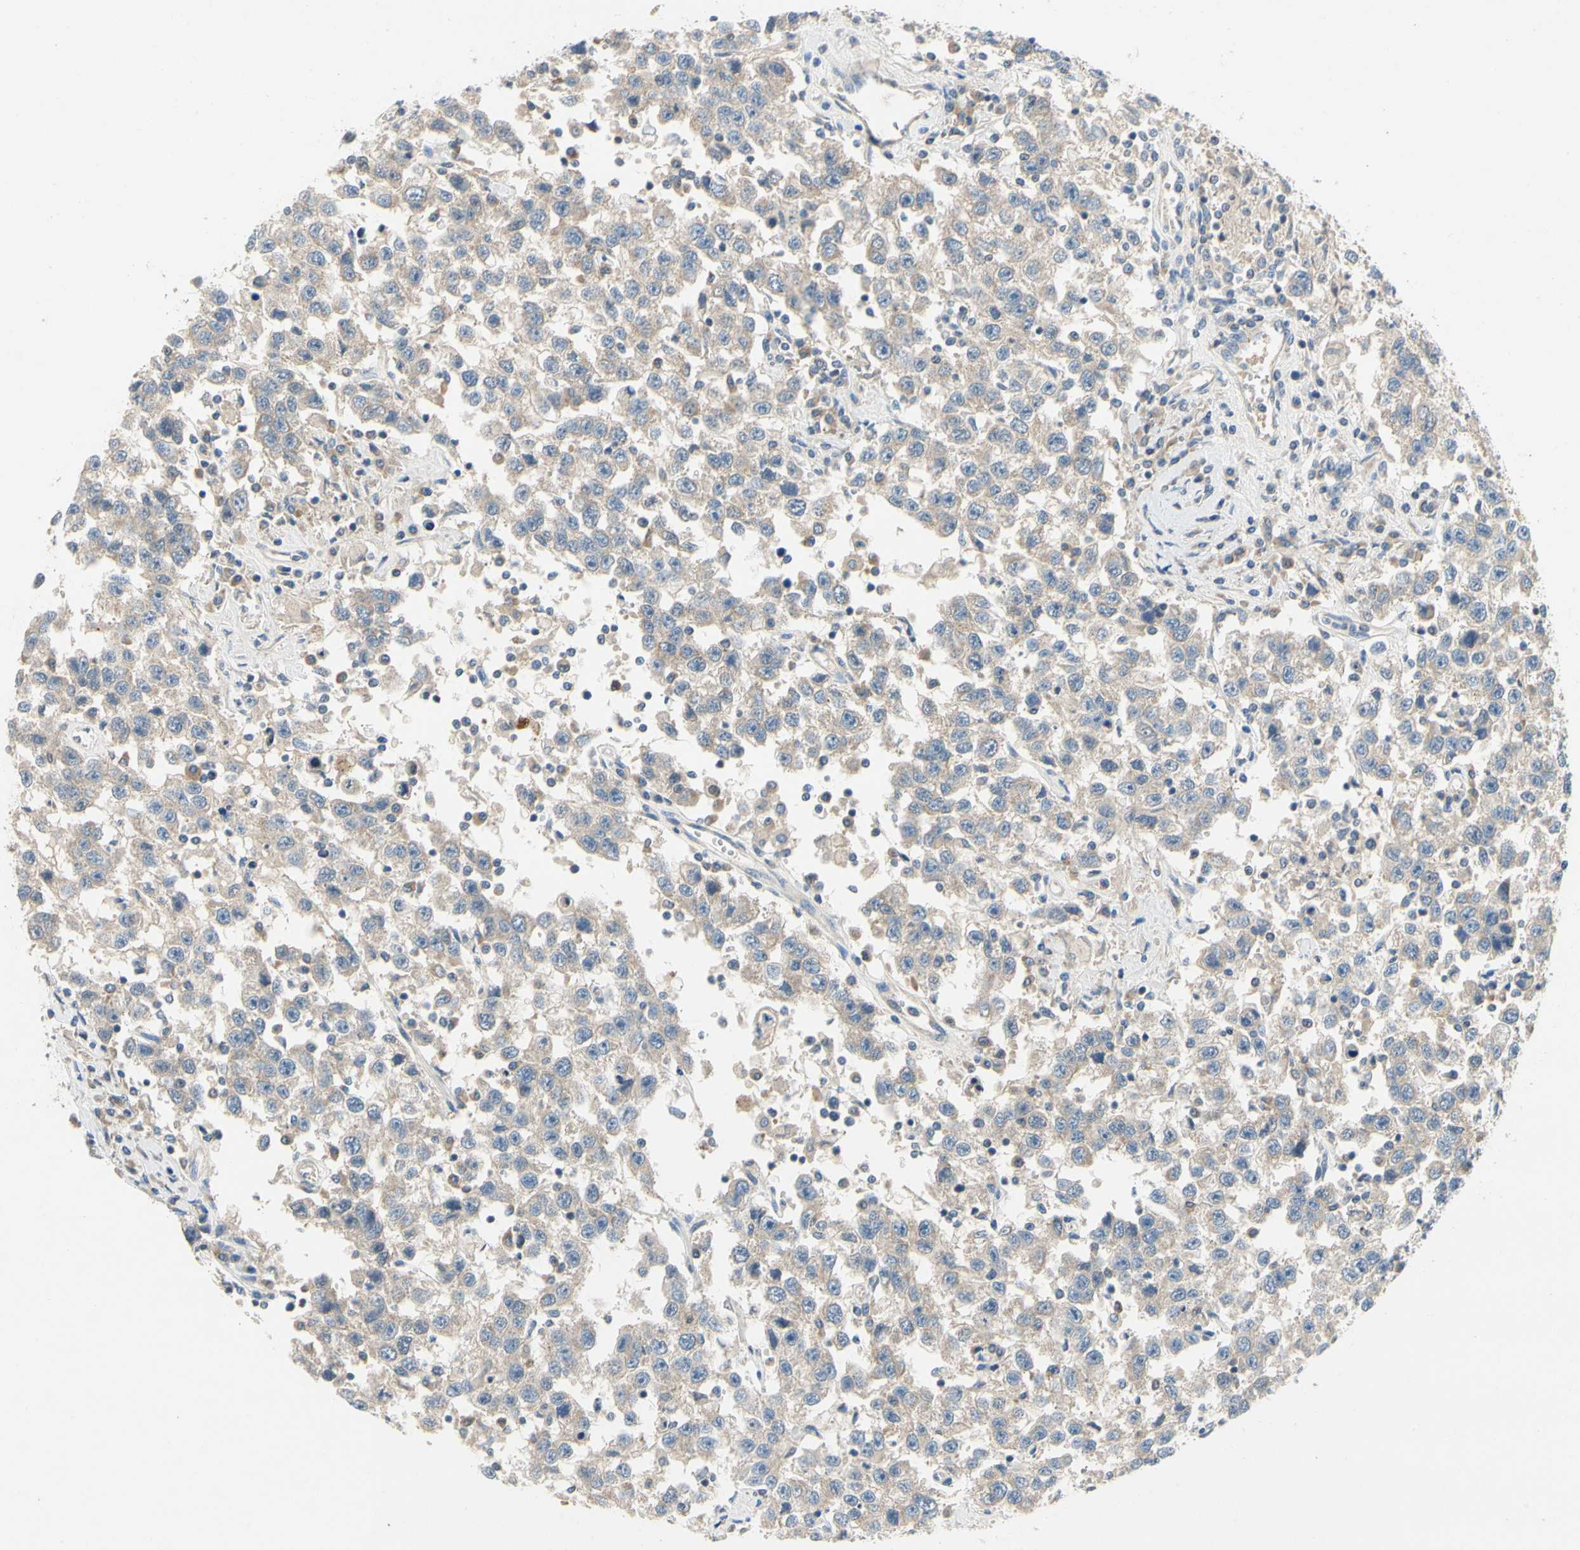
{"staining": {"intensity": "weak", "quantity": "25%-75%", "location": "cytoplasmic/membranous"}, "tissue": "testis cancer", "cell_type": "Tumor cells", "image_type": "cancer", "snomed": [{"axis": "morphology", "description": "Seminoma, NOS"}, {"axis": "topography", "description": "Testis"}], "caption": "Immunohistochemical staining of human testis cancer reveals low levels of weak cytoplasmic/membranous protein staining in about 25%-75% of tumor cells. The protein is stained brown, and the nuclei are stained in blue (DAB (3,3'-diaminobenzidine) IHC with brightfield microscopy, high magnification).", "gene": "KLHDC8B", "patient": {"sex": "male", "age": 41}}